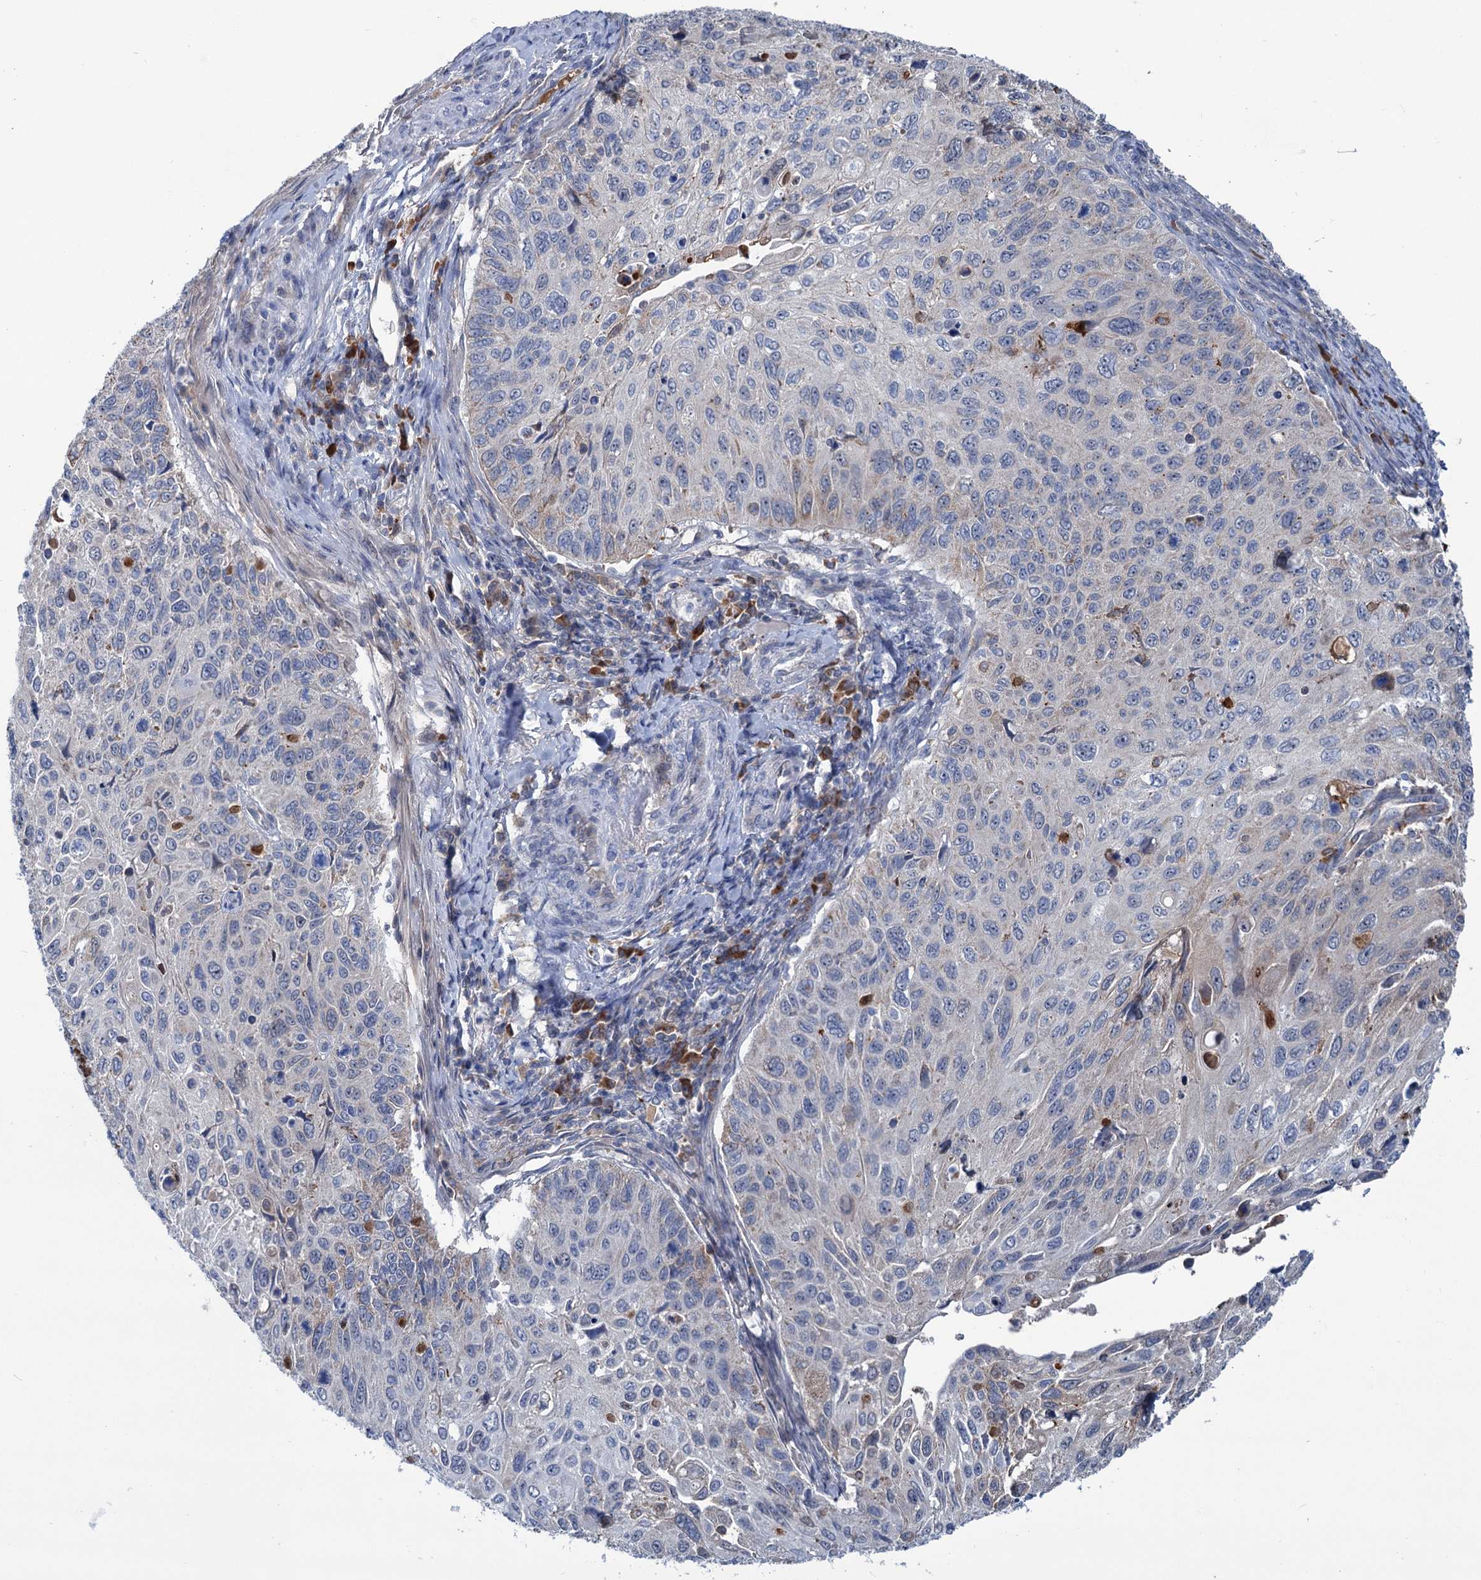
{"staining": {"intensity": "weak", "quantity": "<25%", "location": "cytoplasmic/membranous"}, "tissue": "cervical cancer", "cell_type": "Tumor cells", "image_type": "cancer", "snomed": [{"axis": "morphology", "description": "Squamous cell carcinoma, NOS"}, {"axis": "topography", "description": "Cervix"}], "caption": "There is no significant positivity in tumor cells of squamous cell carcinoma (cervical). Nuclei are stained in blue.", "gene": "LPIN1", "patient": {"sex": "female", "age": 70}}